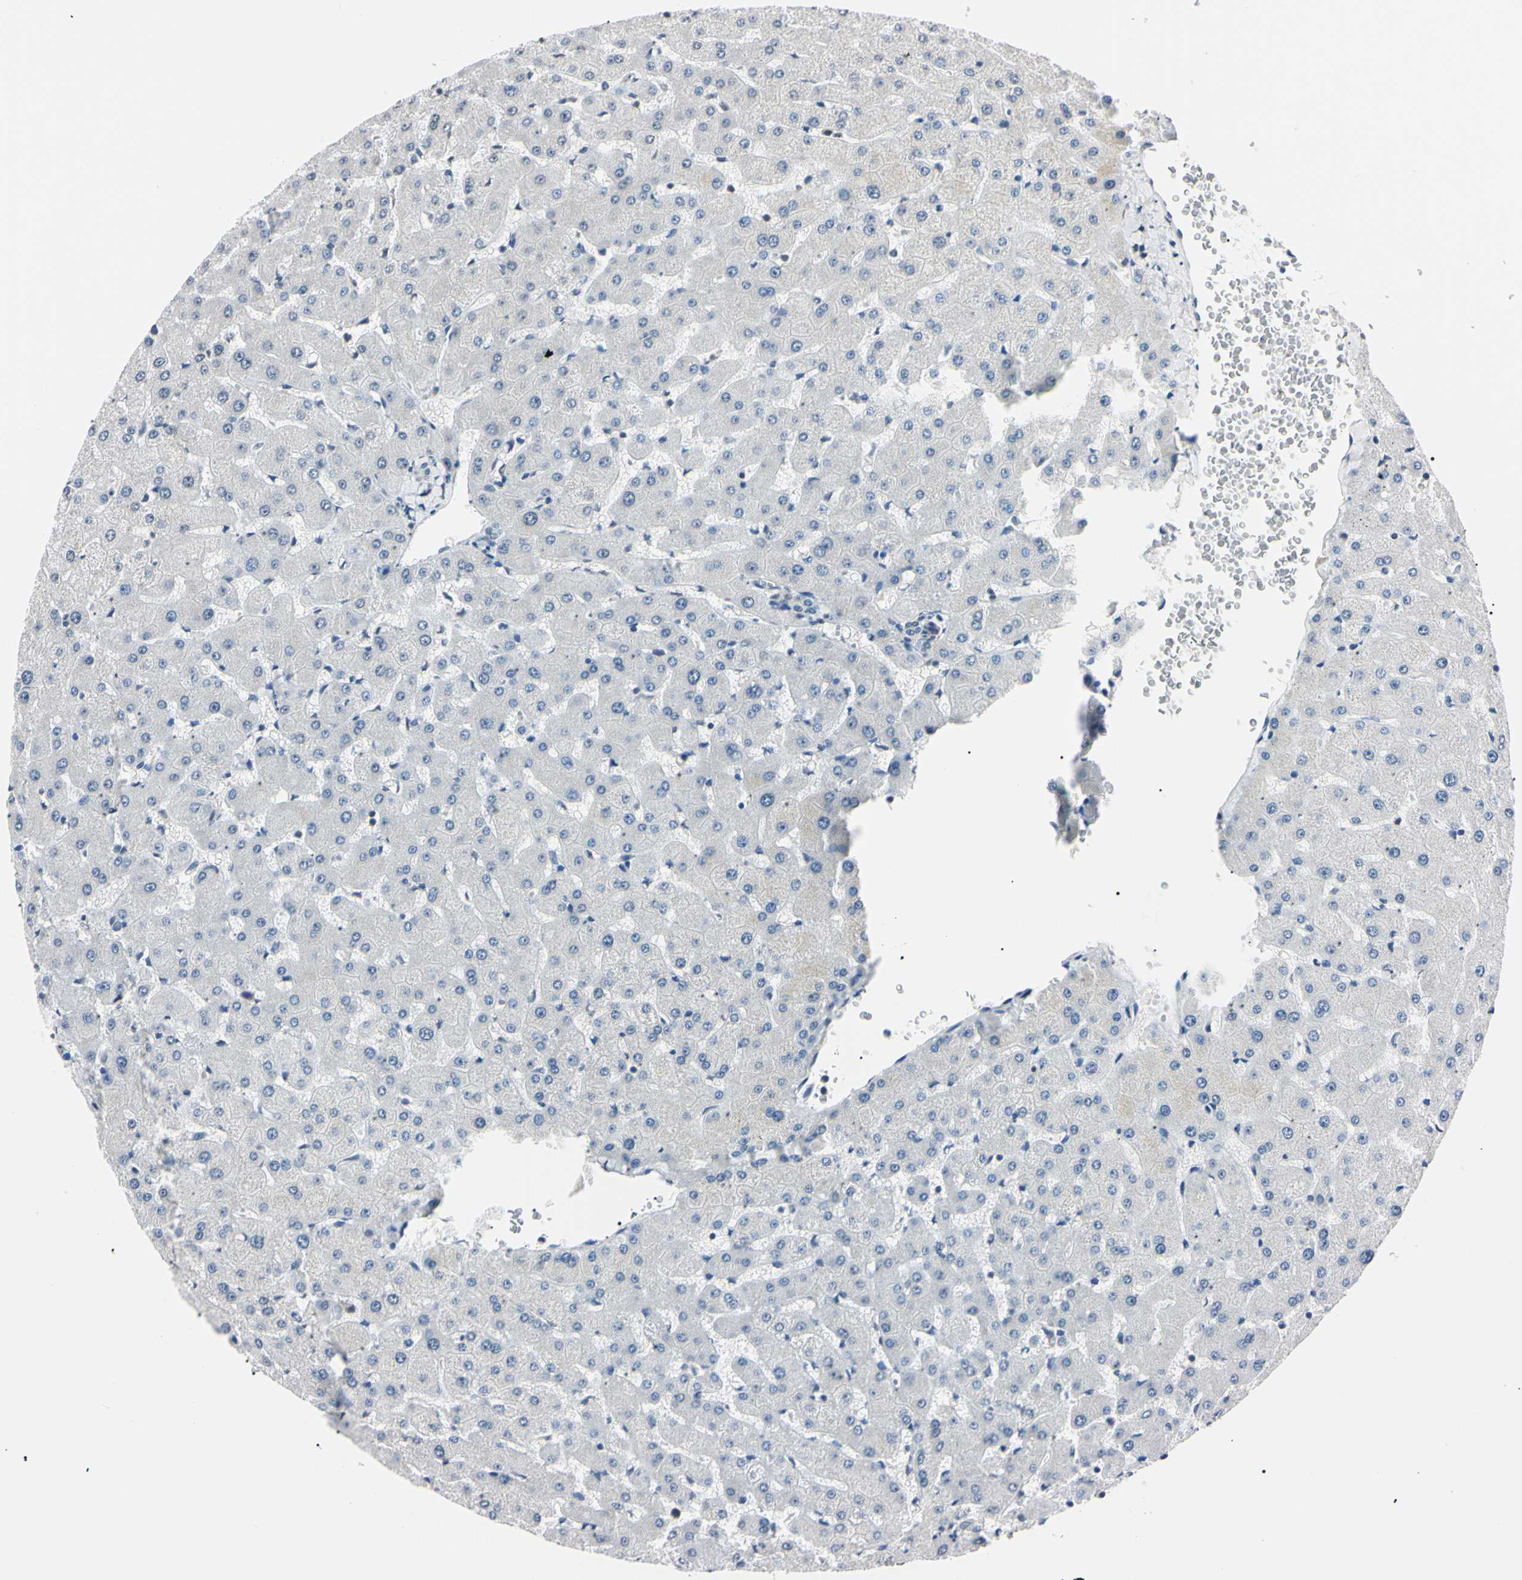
{"staining": {"intensity": "negative", "quantity": "none", "location": "none"}, "tissue": "liver", "cell_type": "Cholangiocytes", "image_type": "normal", "snomed": [{"axis": "morphology", "description": "Normal tissue, NOS"}, {"axis": "topography", "description": "Liver"}], "caption": "Immunohistochemistry micrograph of benign liver: human liver stained with DAB (3,3'-diaminobenzidine) displays no significant protein expression in cholangiocytes.", "gene": "CDC45", "patient": {"sex": "female", "age": 63}}